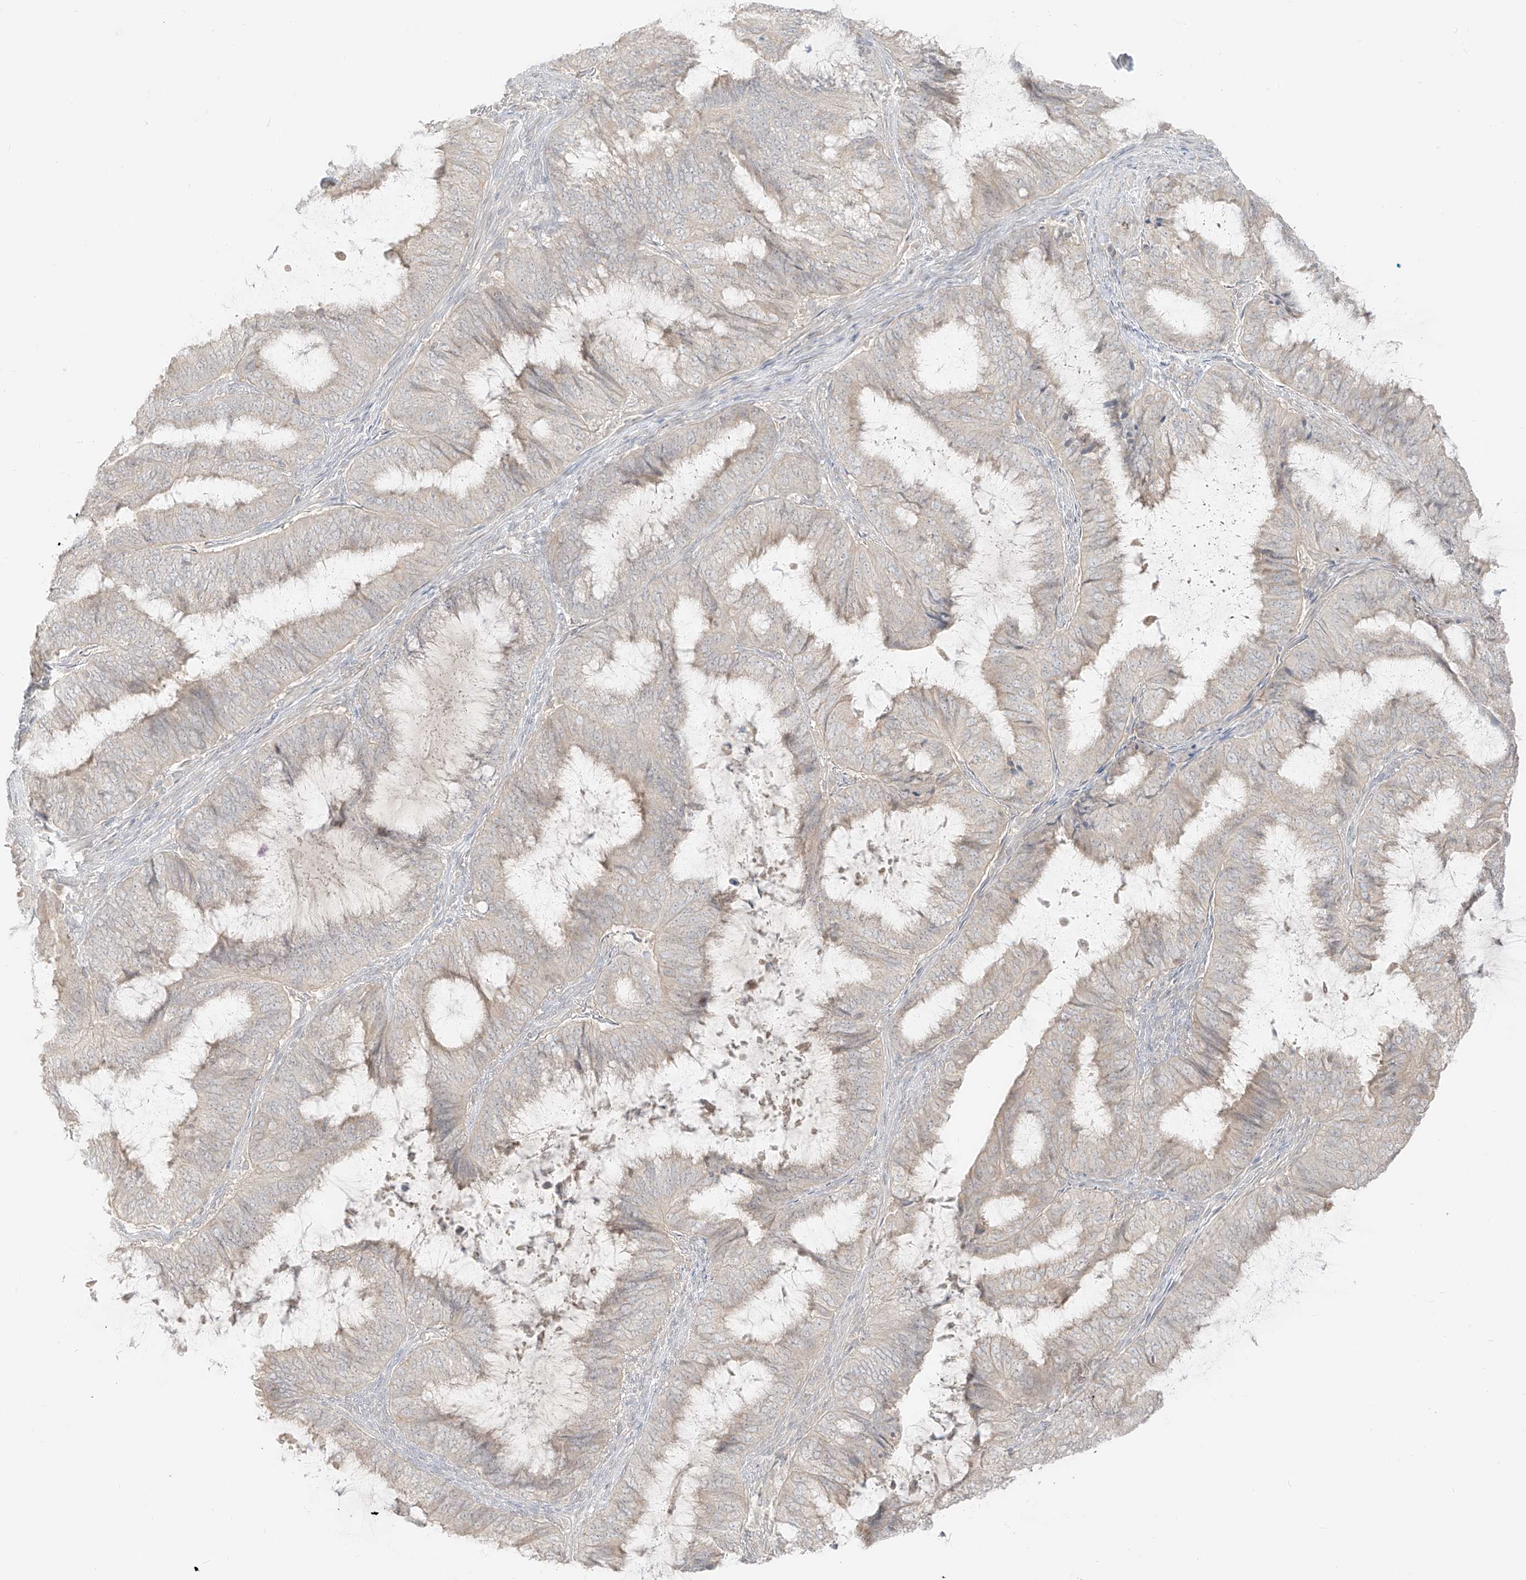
{"staining": {"intensity": "negative", "quantity": "none", "location": "none"}, "tissue": "endometrial cancer", "cell_type": "Tumor cells", "image_type": "cancer", "snomed": [{"axis": "morphology", "description": "Adenocarcinoma, NOS"}, {"axis": "topography", "description": "Endometrium"}], "caption": "This is an immunohistochemistry histopathology image of endometrial adenocarcinoma. There is no positivity in tumor cells.", "gene": "LIPT1", "patient": {"sex": "female", "age": 81}}